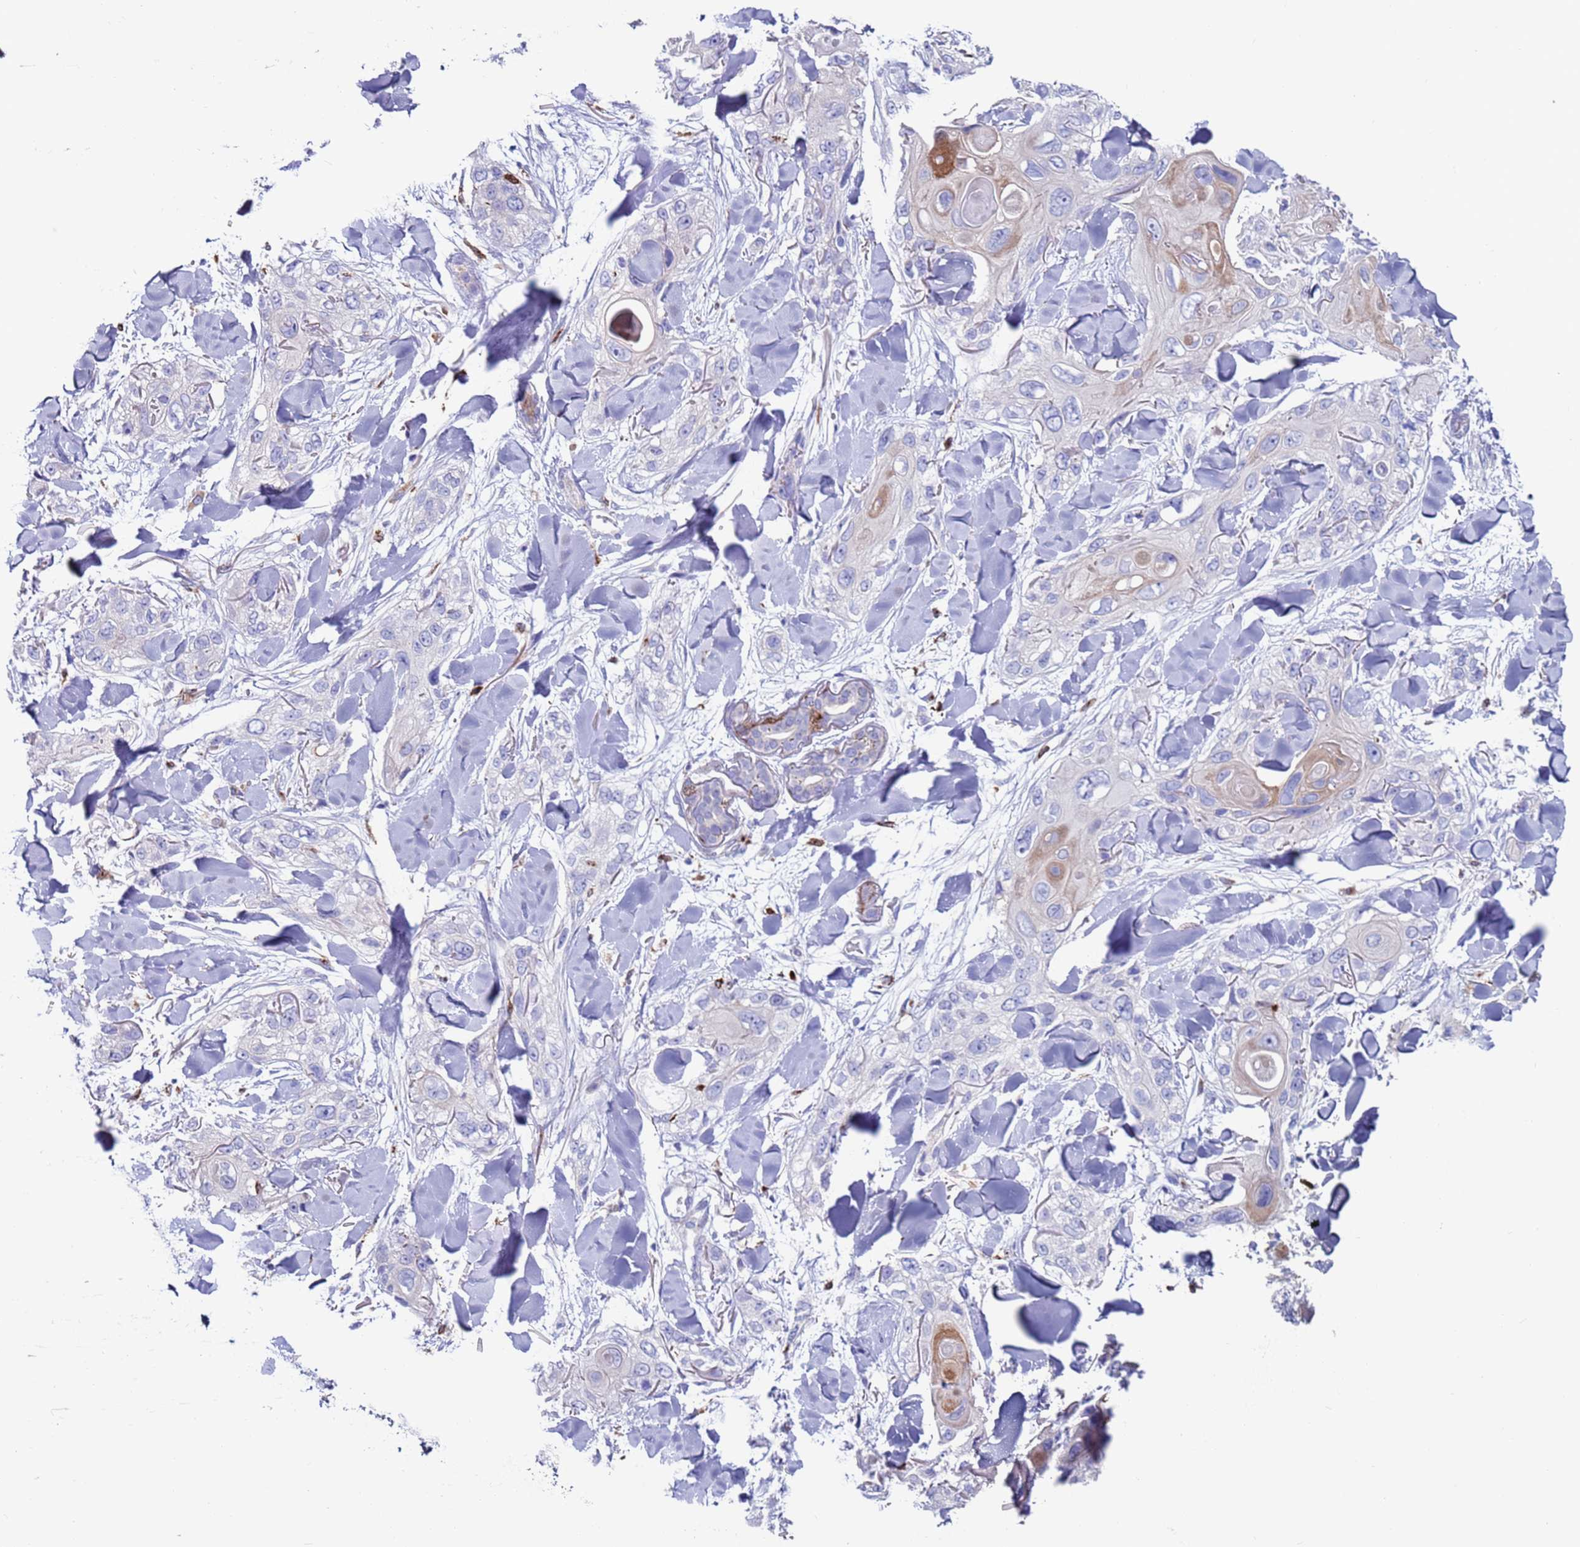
{"staining": {"intensity": "weak", "quantity": "<25%", "location": "cytoplasmic/membranous"}, "tissue": "skin cancer", "cell_type": "Tumor cells", "image_type": "cancer", "snomed": [{"axis": "morphology", "description": "Normal tissue, NOS"}, {"axis": "morphology", "description": "Squamous cell carcinoma, NOS"}, {"axis": "topography", "description": "Skin"}], "caption": "Protein analysis of squamous cell carcinoma (skin) demonstrates no significant staining in tumor cells. Nuclei are stained in blue.", "gene": "GREB1L", "patient": {"sex": "male", "age": 72}}